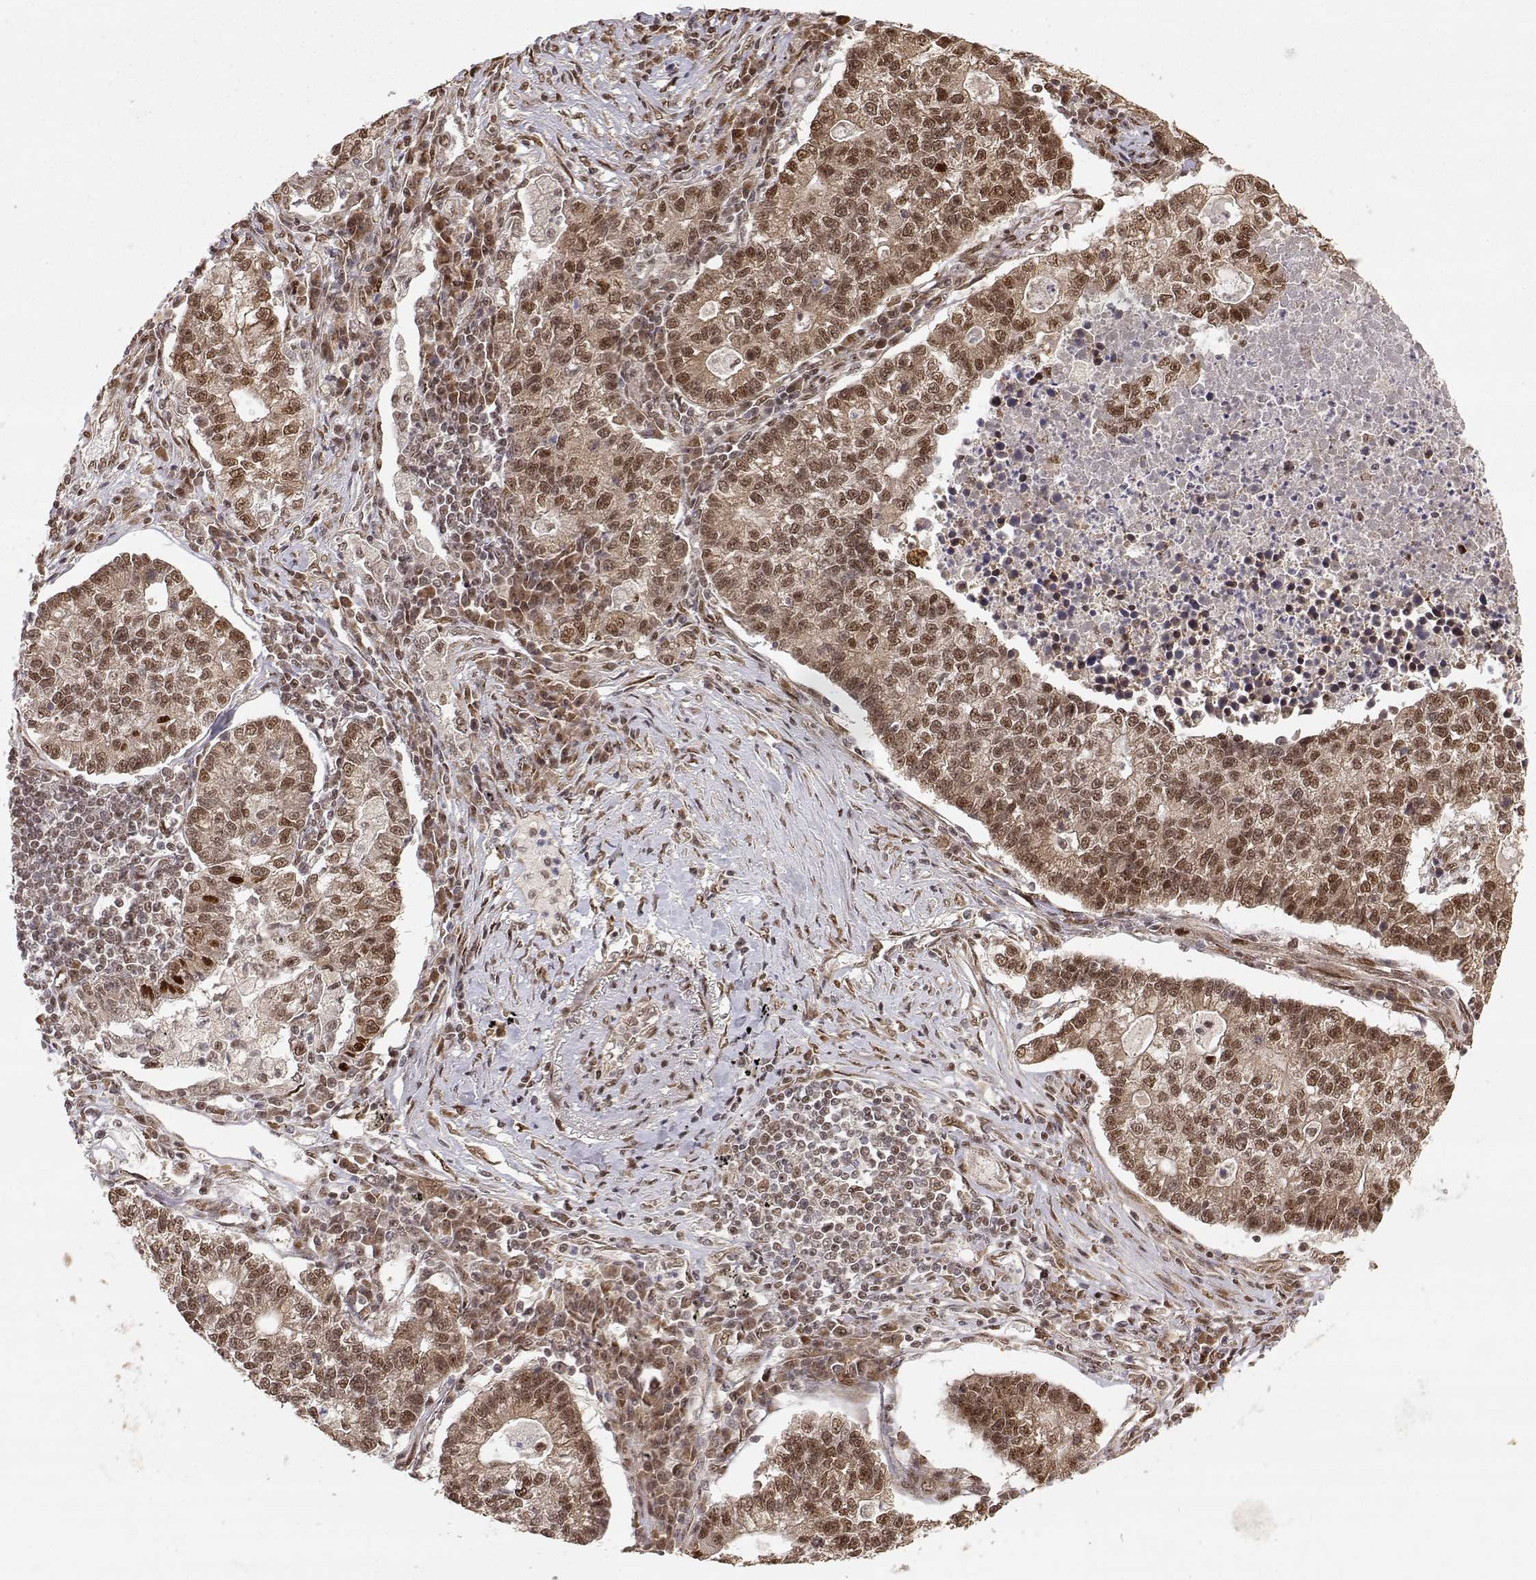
{"staining": {"intensity": "moderate", "quantity": ">75%", "location": "cytoplasmic/membranous,nuclear"}, "tissue": "lung cancer", "cell_type": "Tumor cells", "image_type": "cancer", "snomed": [{"axis": "morphology", "description": "Adenocarcinoma, NOS"}, {"axis": "topography", "description": "Lung"}], "caption": "Human lung cancer (adenocarcinoma) stained for a protein (brown) displays moderate cytoplasmic/membranous and nuclear positive positivity in about >75% of tumor cells.", "gene": "BRCA1", "patient": {"sex": "male", "age": 57}}